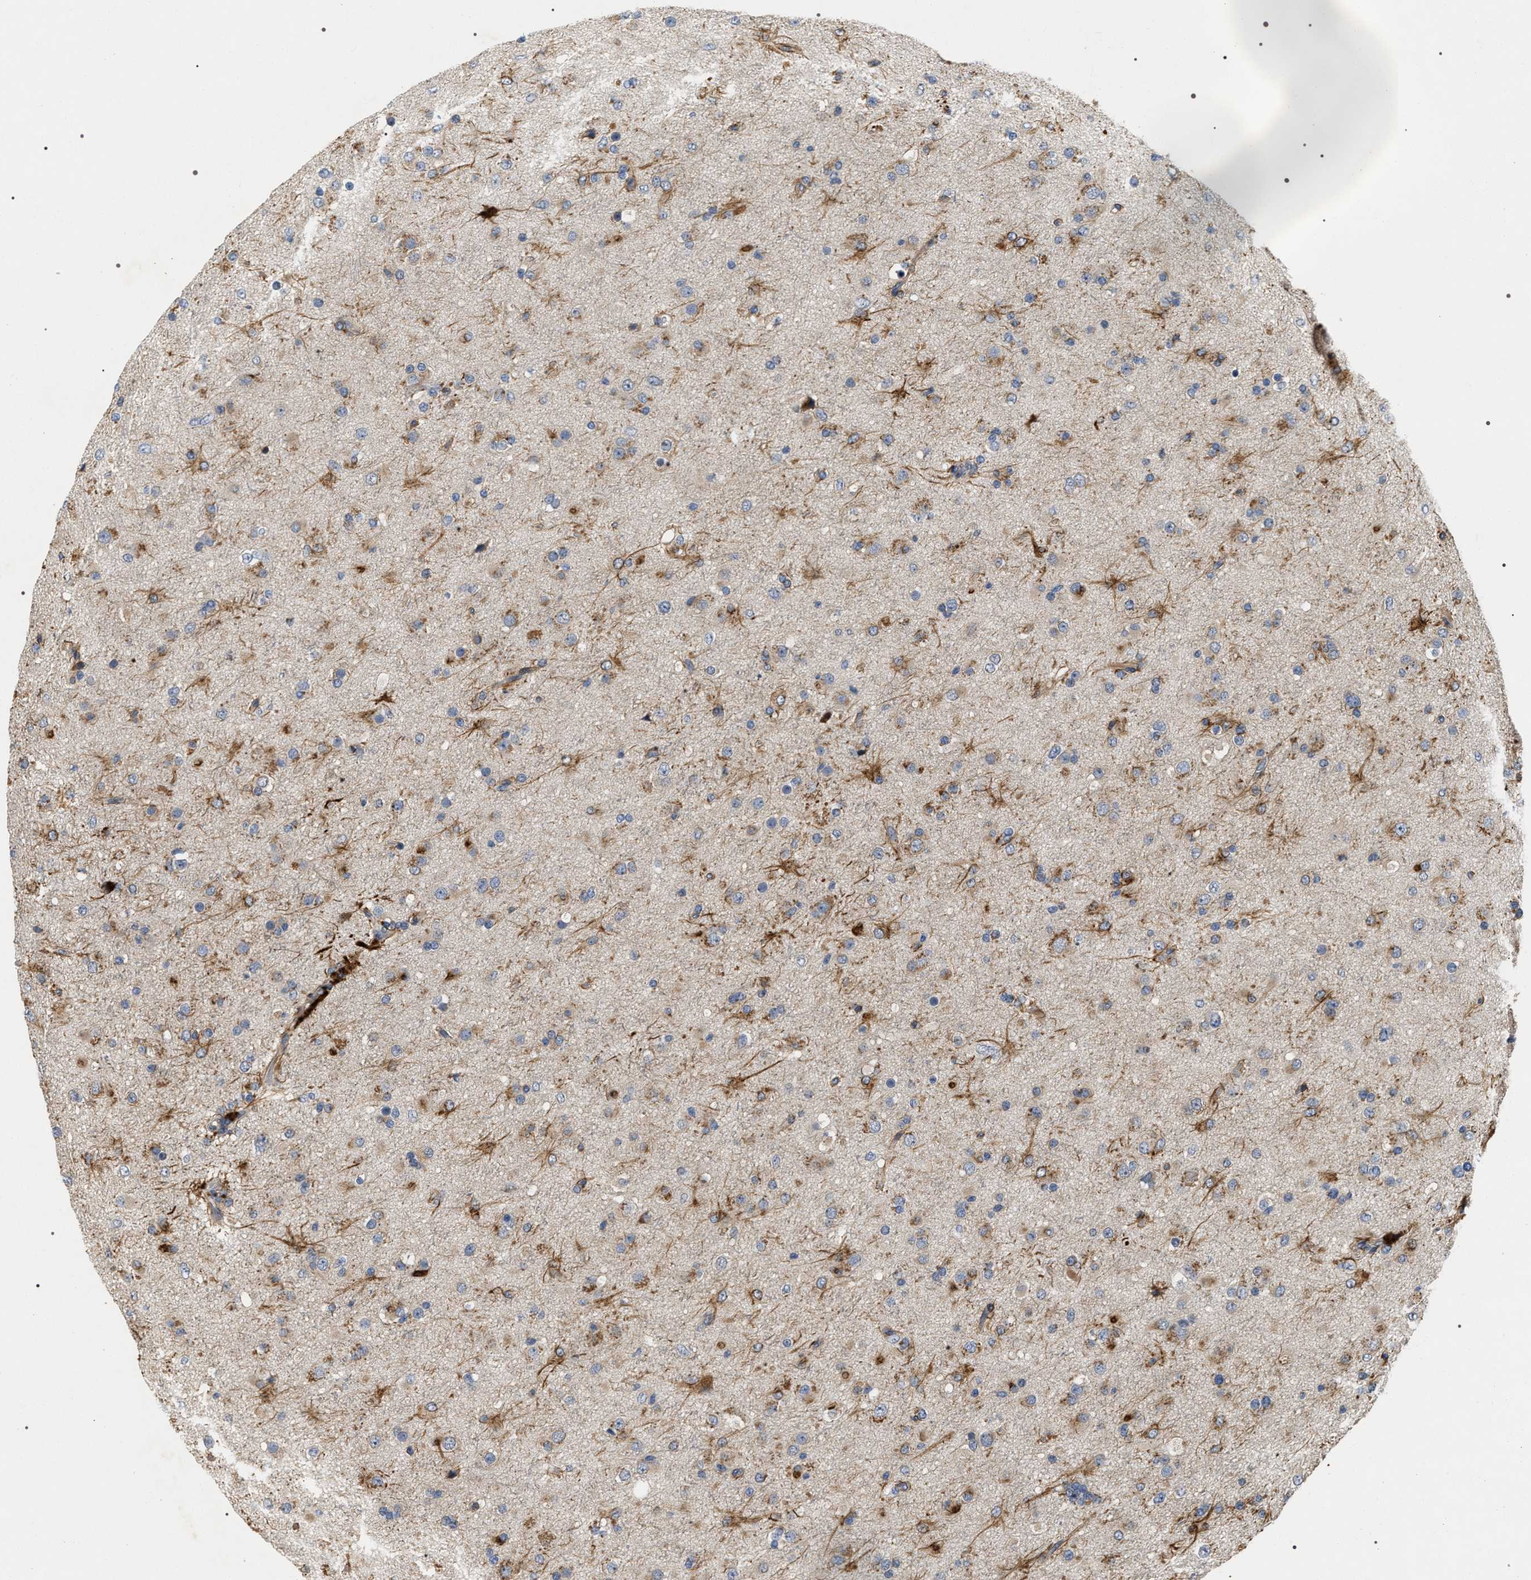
{"staining": {"intensity": "weak", "quantity": "<25%", "location": "cytoplasmic/membranous"}, "tissue": "glioma", "cell_type": "Tumor cells", "image_type": "cancer", "snomed": [{"axis": "morphology", "description": "Glioma, malignant, Low grade"}, {"axis": "topography", "description": "Brain"}], "caption": "This is an IHC histopathology image of human glioma. There is no staining in tumor cells.", "gene": "IFT81", "patient": {"sex": "female", "age": 36}}